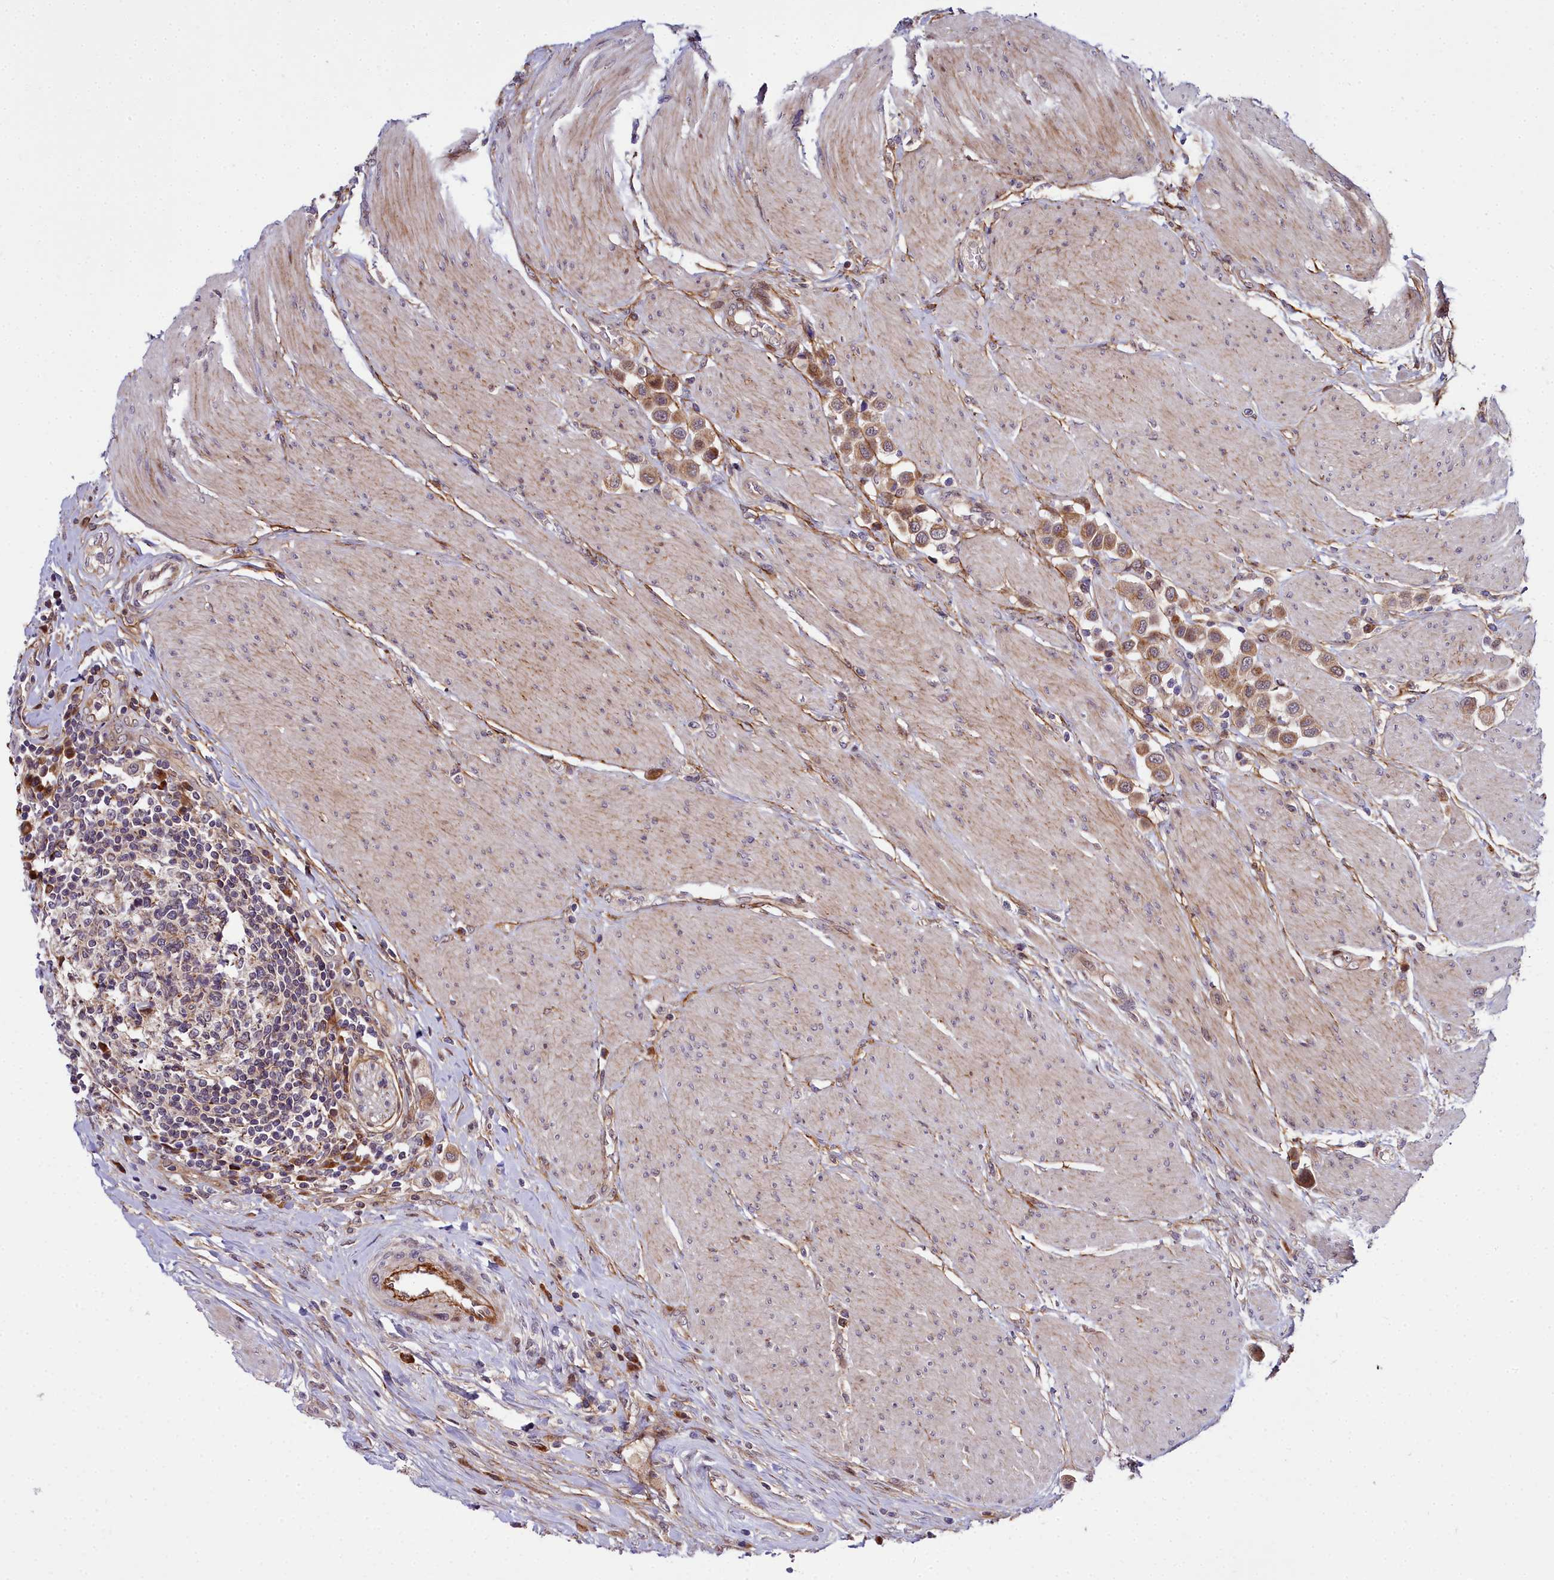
{"staining": {"intensity": "moderate", "quantity": ">75%", "location": "cytoplasmic/membranous"}, "tissue": "urothelial cancer", "cell_type": "Tumor cells", "image_type": "cancer", "snomed": [{"axis": "morphology", "description": "Urothelial carcinoma, High grade"}, {"axis": "topography", "description": "Urinary bladder"}], "caption": "A high-resolution image shows IHC staining of urothelial cancer, which reveals moderate cytoplasmic/membranous positivity in approximately >75% of tumor cells. Ihc stains the protein in brown and the nuclei are stained blue.", "gene": "MRPS11", "patient": {"sex": "male", "age": 50}}